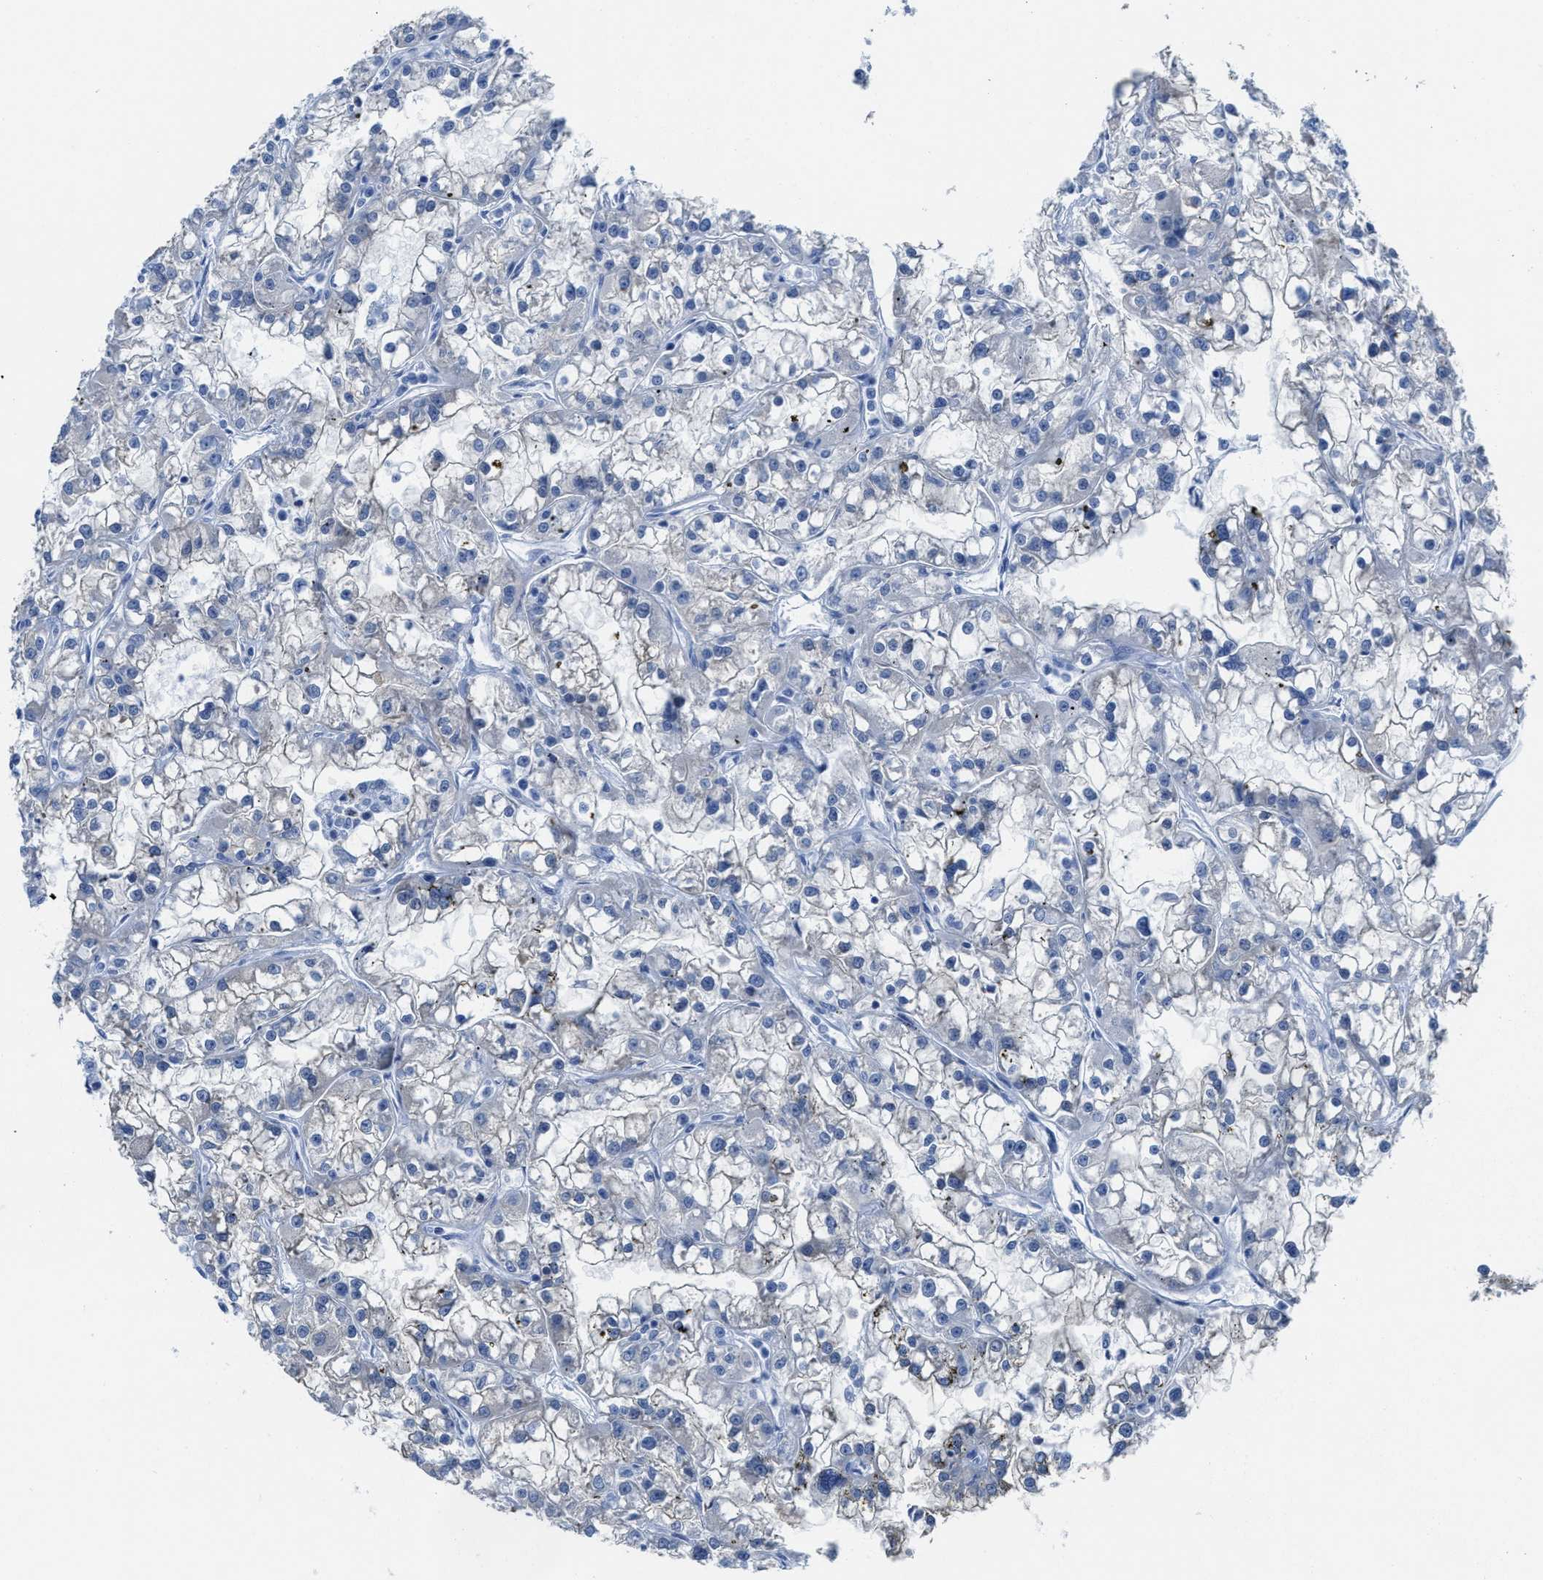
{"staining": {"intensity": "negative", "quantity": "none", "location": "none"}, "tissue": "renal cancer", "cell_type": "Tumor cells", "image_type": "cancer", "snomed": [{"axis": "morphology", "description": "Adenocarcinoma, NOS"}, {"axis": "topography", "description": "Kidney"}], "caption": "An immunohistochemistry (IHC) micrograph of renal adenocarcinoma is shown. There is no staining in tumor cells of renal adenocarcinoma.", "gene": "ASS1", "patient": {"sex": "female", "age": 52}}